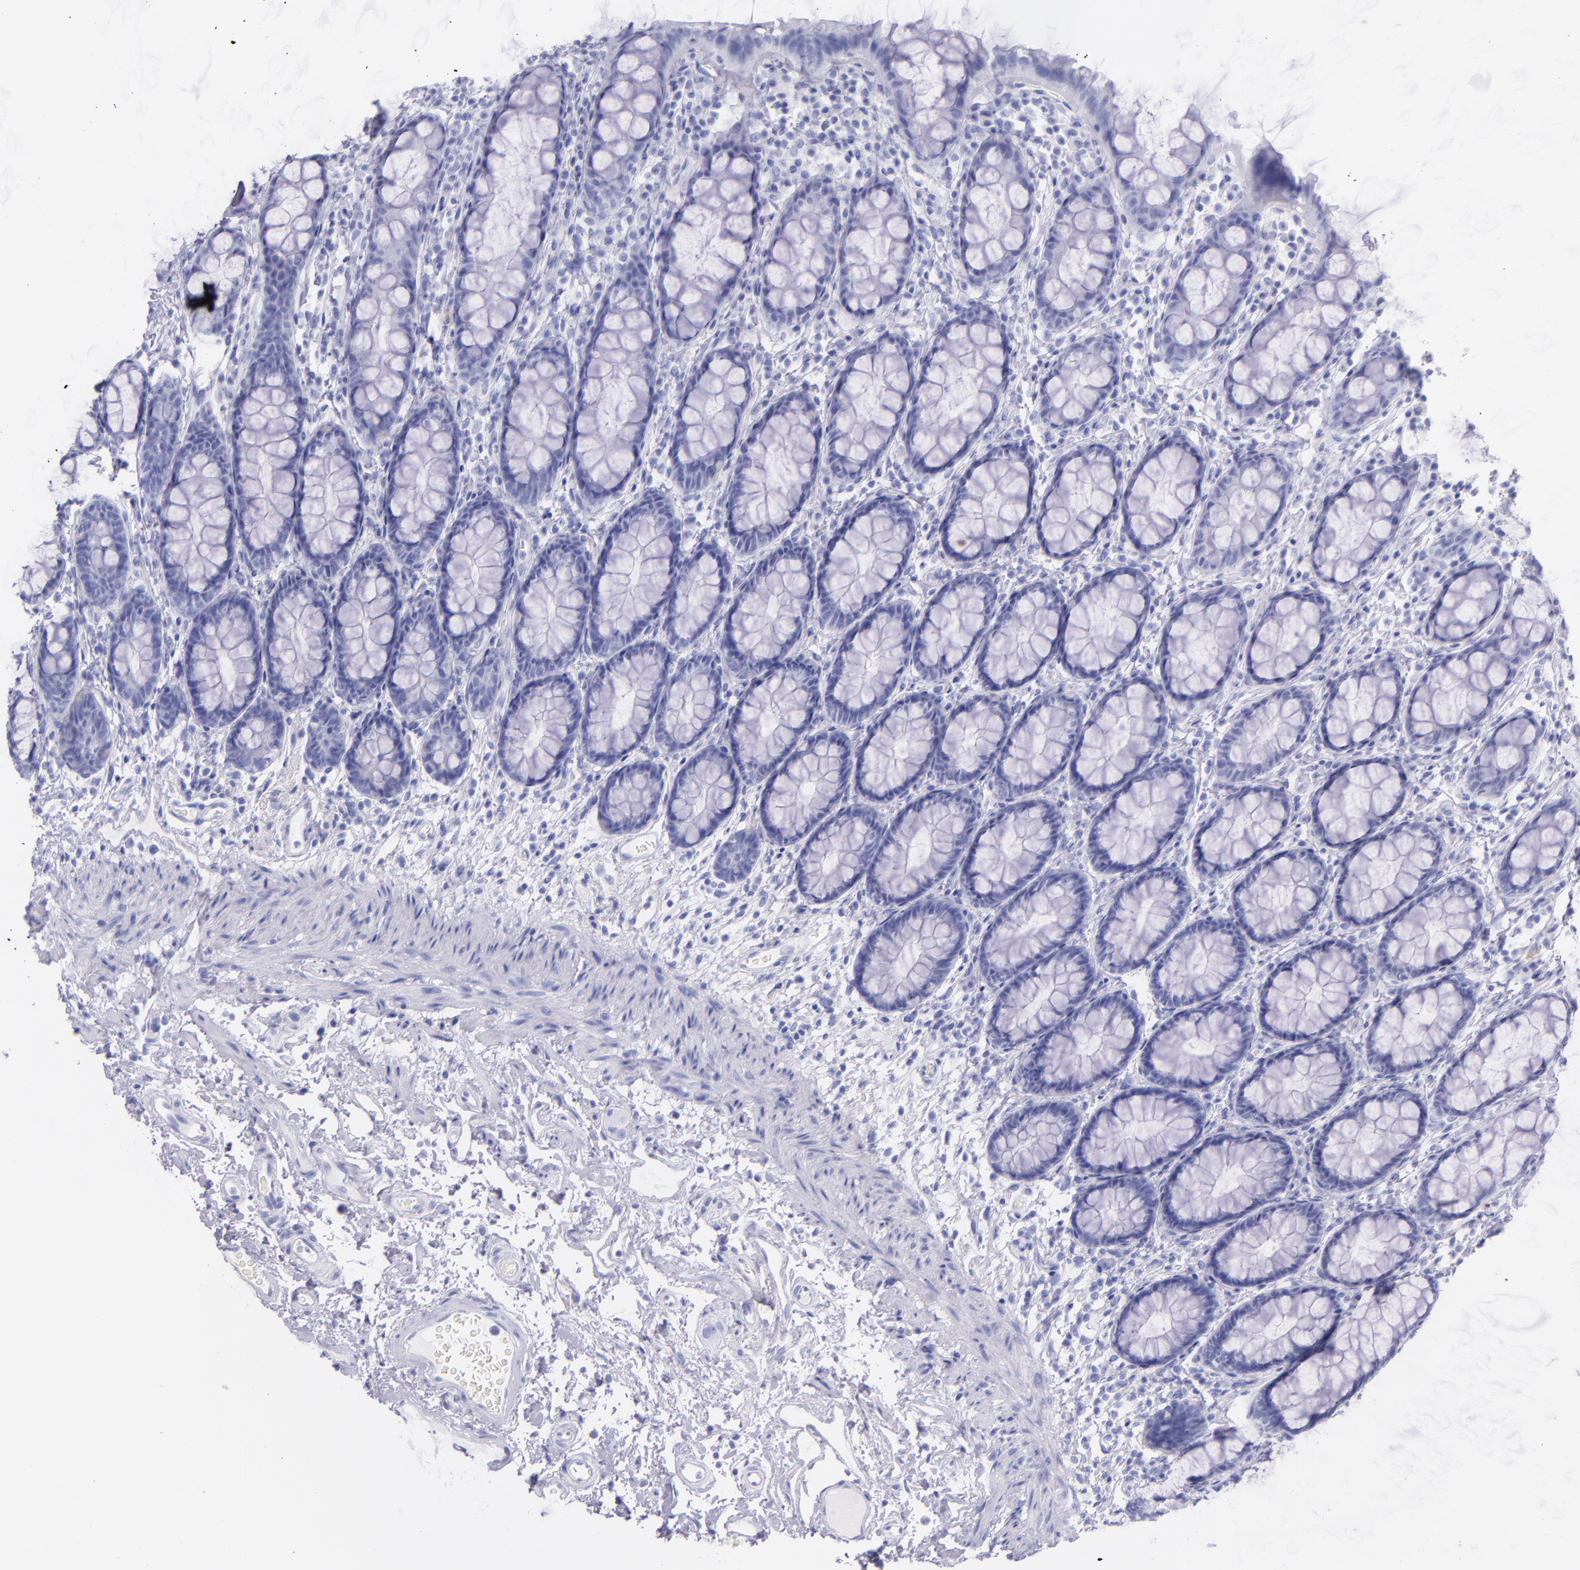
{"staining": {"intensity": "negative", "quantity": "none", "location": "none"}, "tissue": "rectum", "cell_type": "Glandular cells", "image_type": "normal", "snomed": [{"axis": "morphology", "description": "Normal tissue, NOS"}, {"axis": "topography", "description": "Rectum"}], "caption": "A high-resolution histopathology image shows immunohistochemistry staining of normal rectum, which shows no significant staining in glandular cells. The staining is performed using DAB (3,3'-diaminobenzidine) brown chromogen with nuclei counter-stained in using hematoxylin.", "gene": "SFTPA2", "patient": {"sex": "male", "age": 92}}